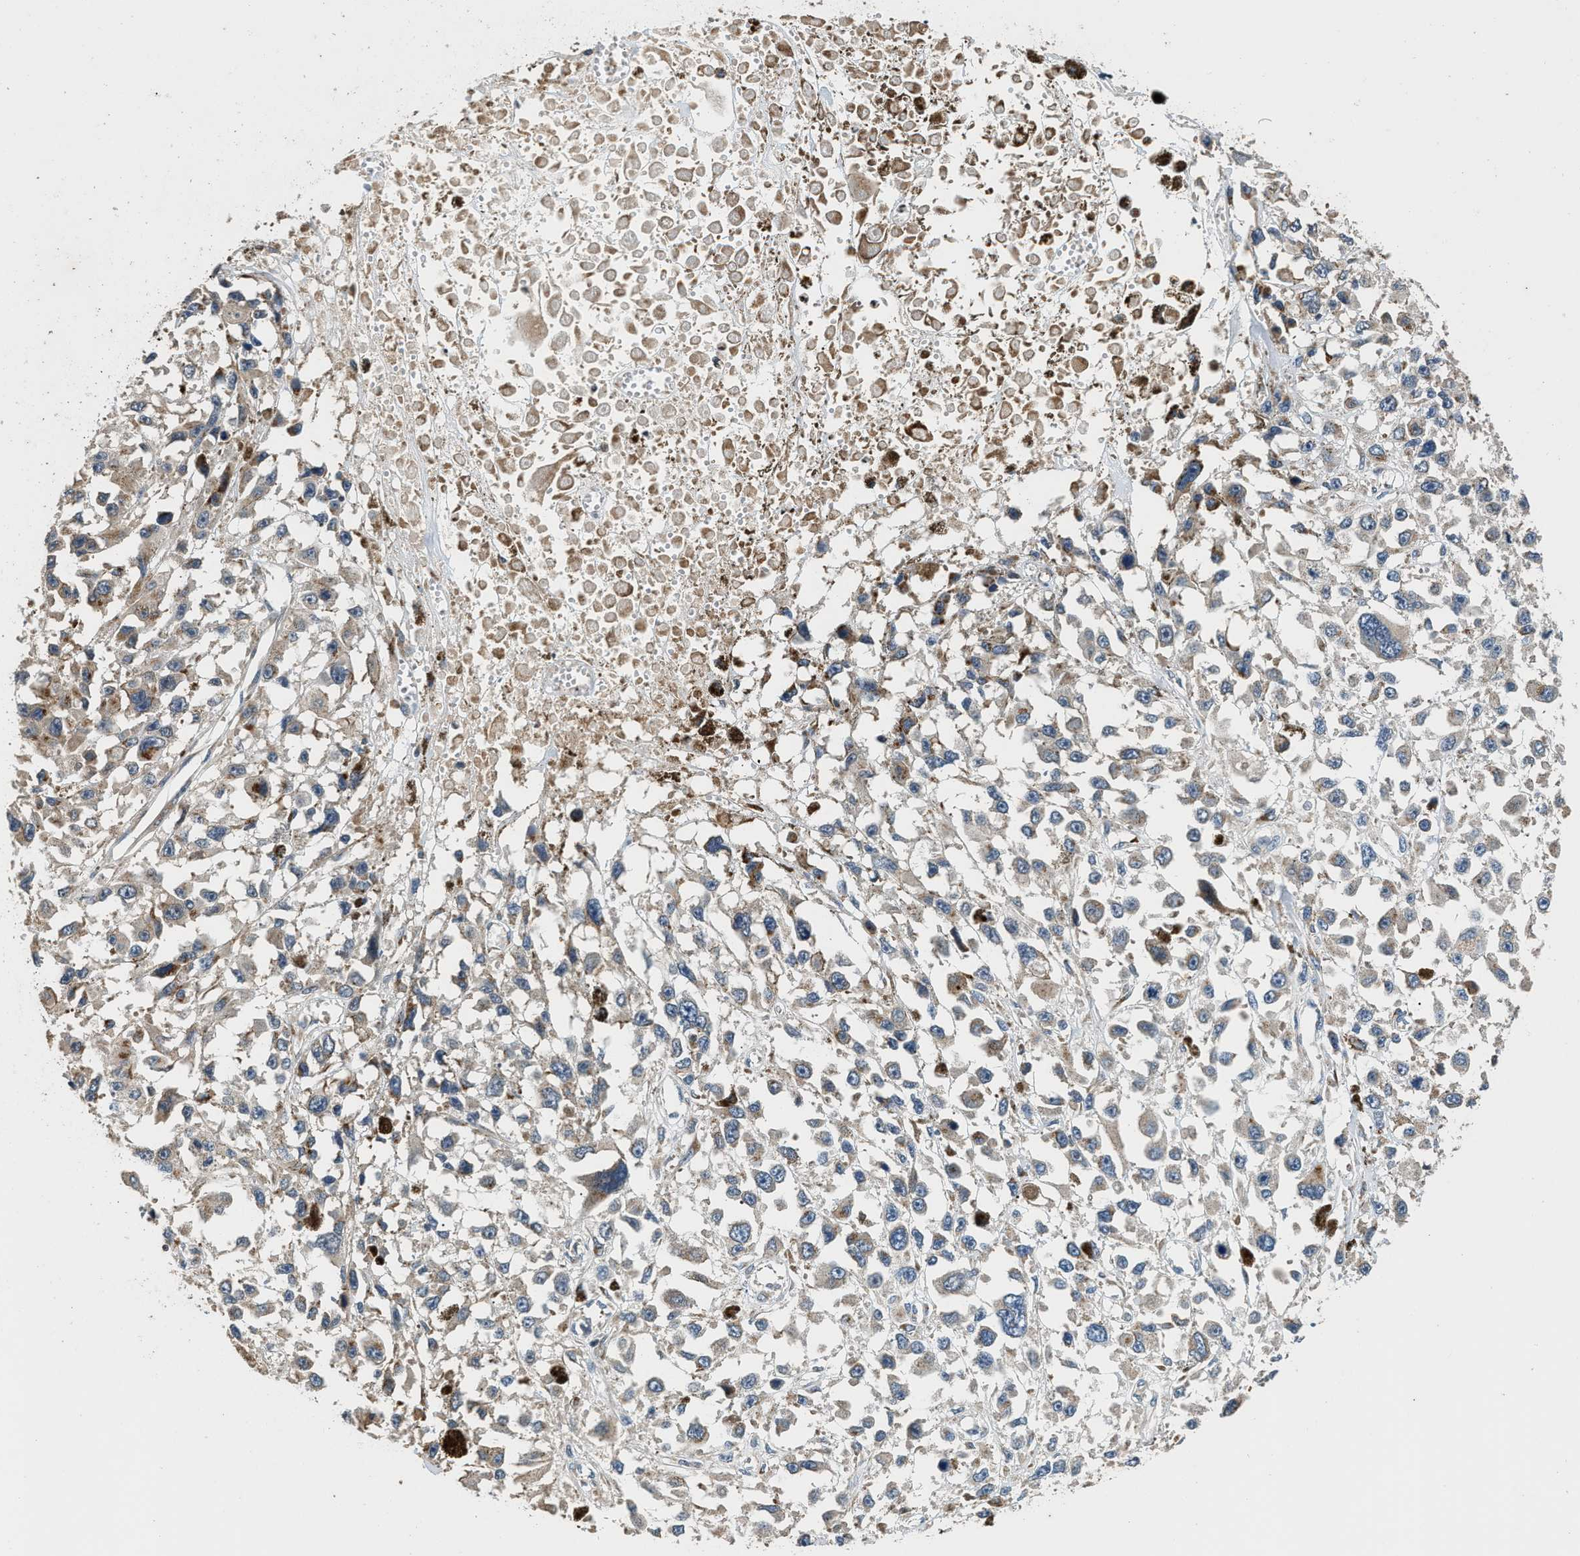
{"staining": {"intensity": "weak", "quantity": "<25%", "location": "cytoplasmic/membranous"}, "tissue": "melanoma", "cell_type": "Tumor cells", "image_type": "cancer", "snomed": [{"axis": "morphology", "description": "Malignant melanoma, Metastatic site"}, {"axis": "topography", "description": "Lymph node"}], "caption": "High magnification brightfield microscopy of melanoma stained with DAB (3,3'-diaminobenzidine) (brown) and counterstained with hematoxylin (blue): tumor cells show no significant positivity.", "gene": "FUT8", "patient": {"sex": "male", "age": 59}}